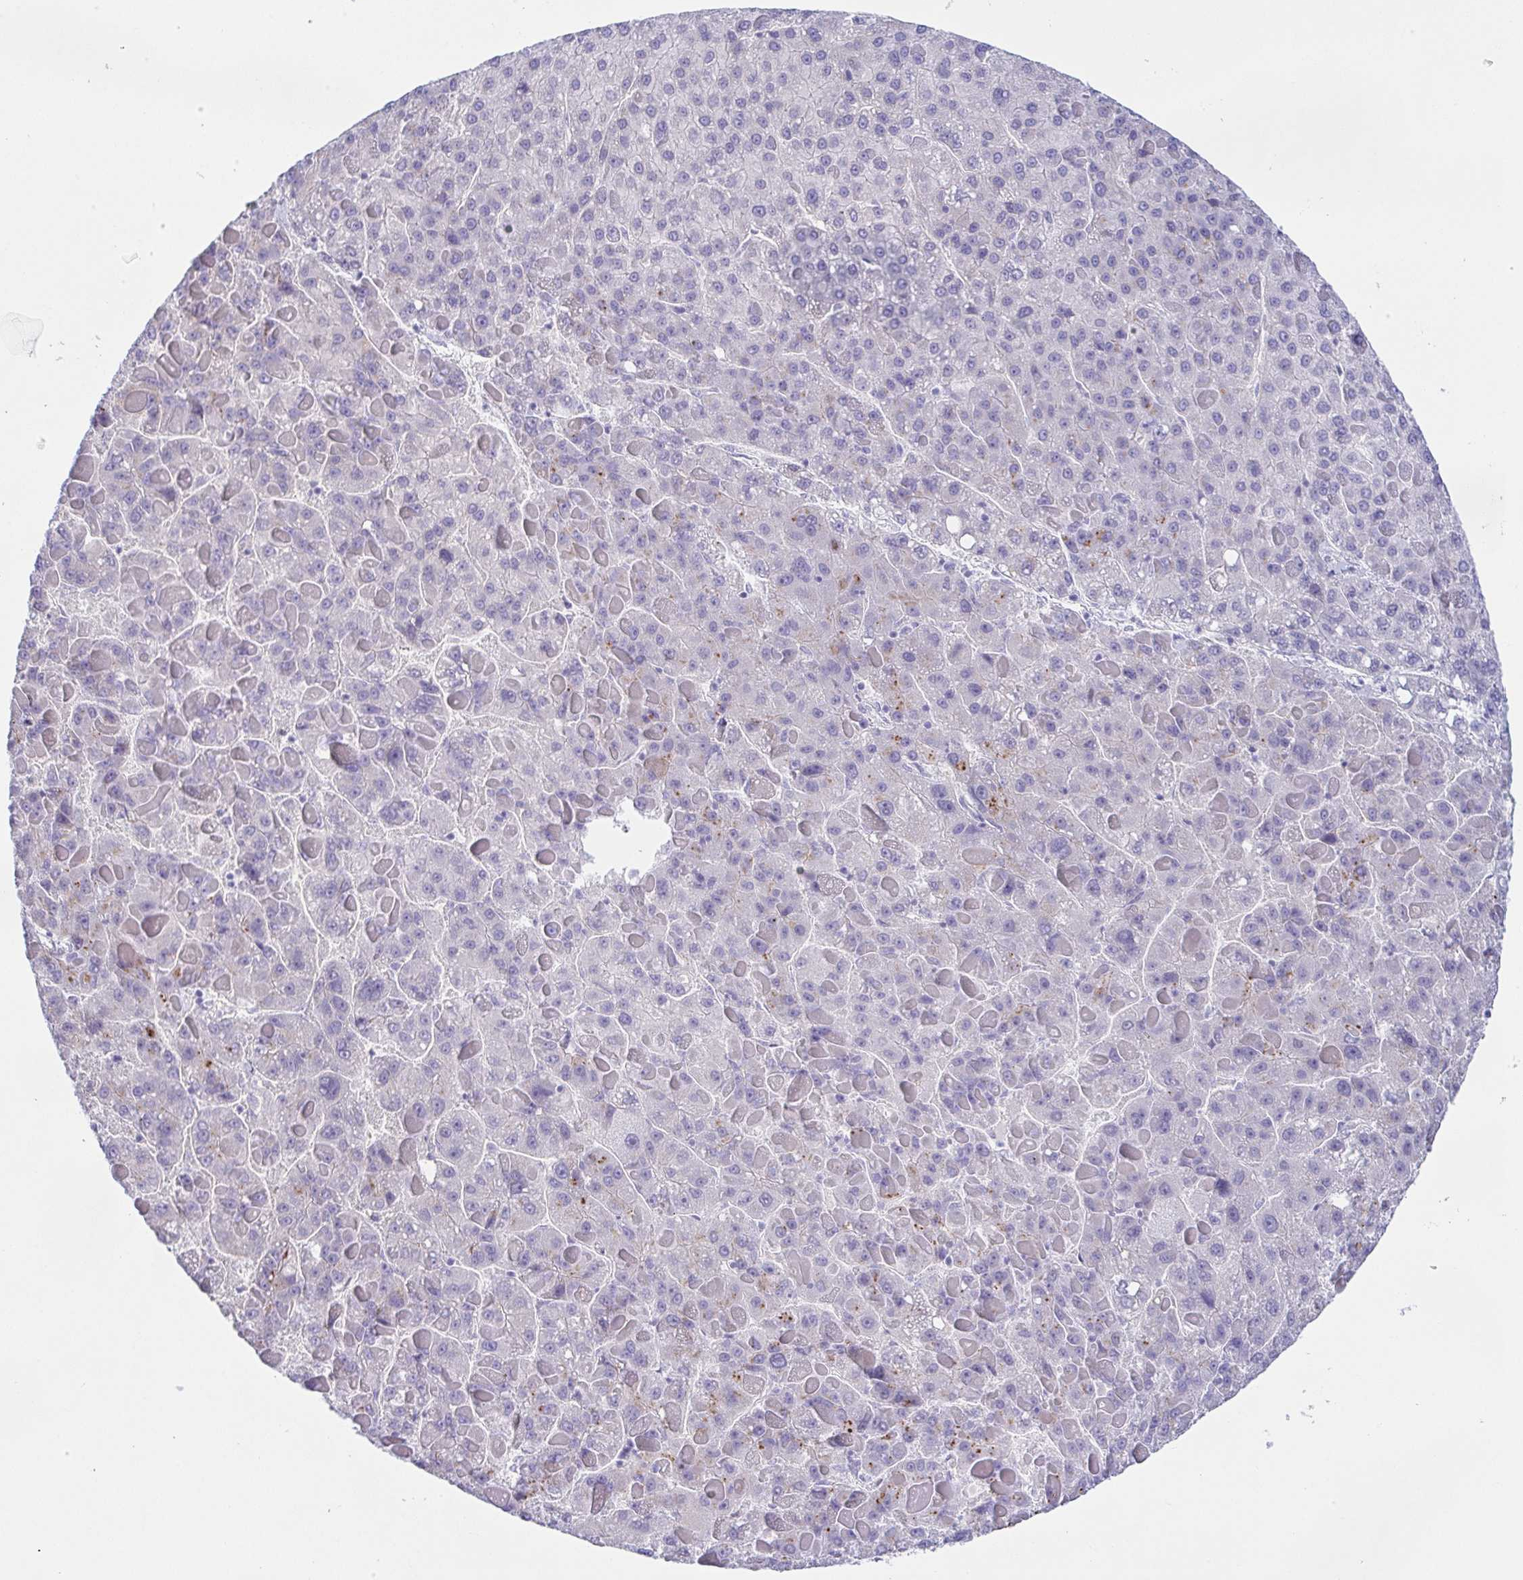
{"staining": {"intensity": "moderate", "quantity": "<25%", "location": "cytoplasmic/membranous"}, "tissue": "liver cancer", "cell_type": "Tumor cells", "image_type": "cancer", "snomed": [{"axis": "morphology", "description": "Carcinoma, Hepatocellular, NOS"}, {"axis": "topography", "description": "Liver"}], "caption": "High-magnification brightfield microscopy of liver cancer (hepatocellular carcinoma) stained with DAB (brown) and counterstained with hematoxylin (blue). tumor cells exhibit moderate cytoplasmic/membranous expression is identified in about<25% of cells. (brown staining indicates protein expression, while blue staining denotes nuclei).", "gene": "LDLRAD1", "patient": {"sex": "female", "age": 82}}